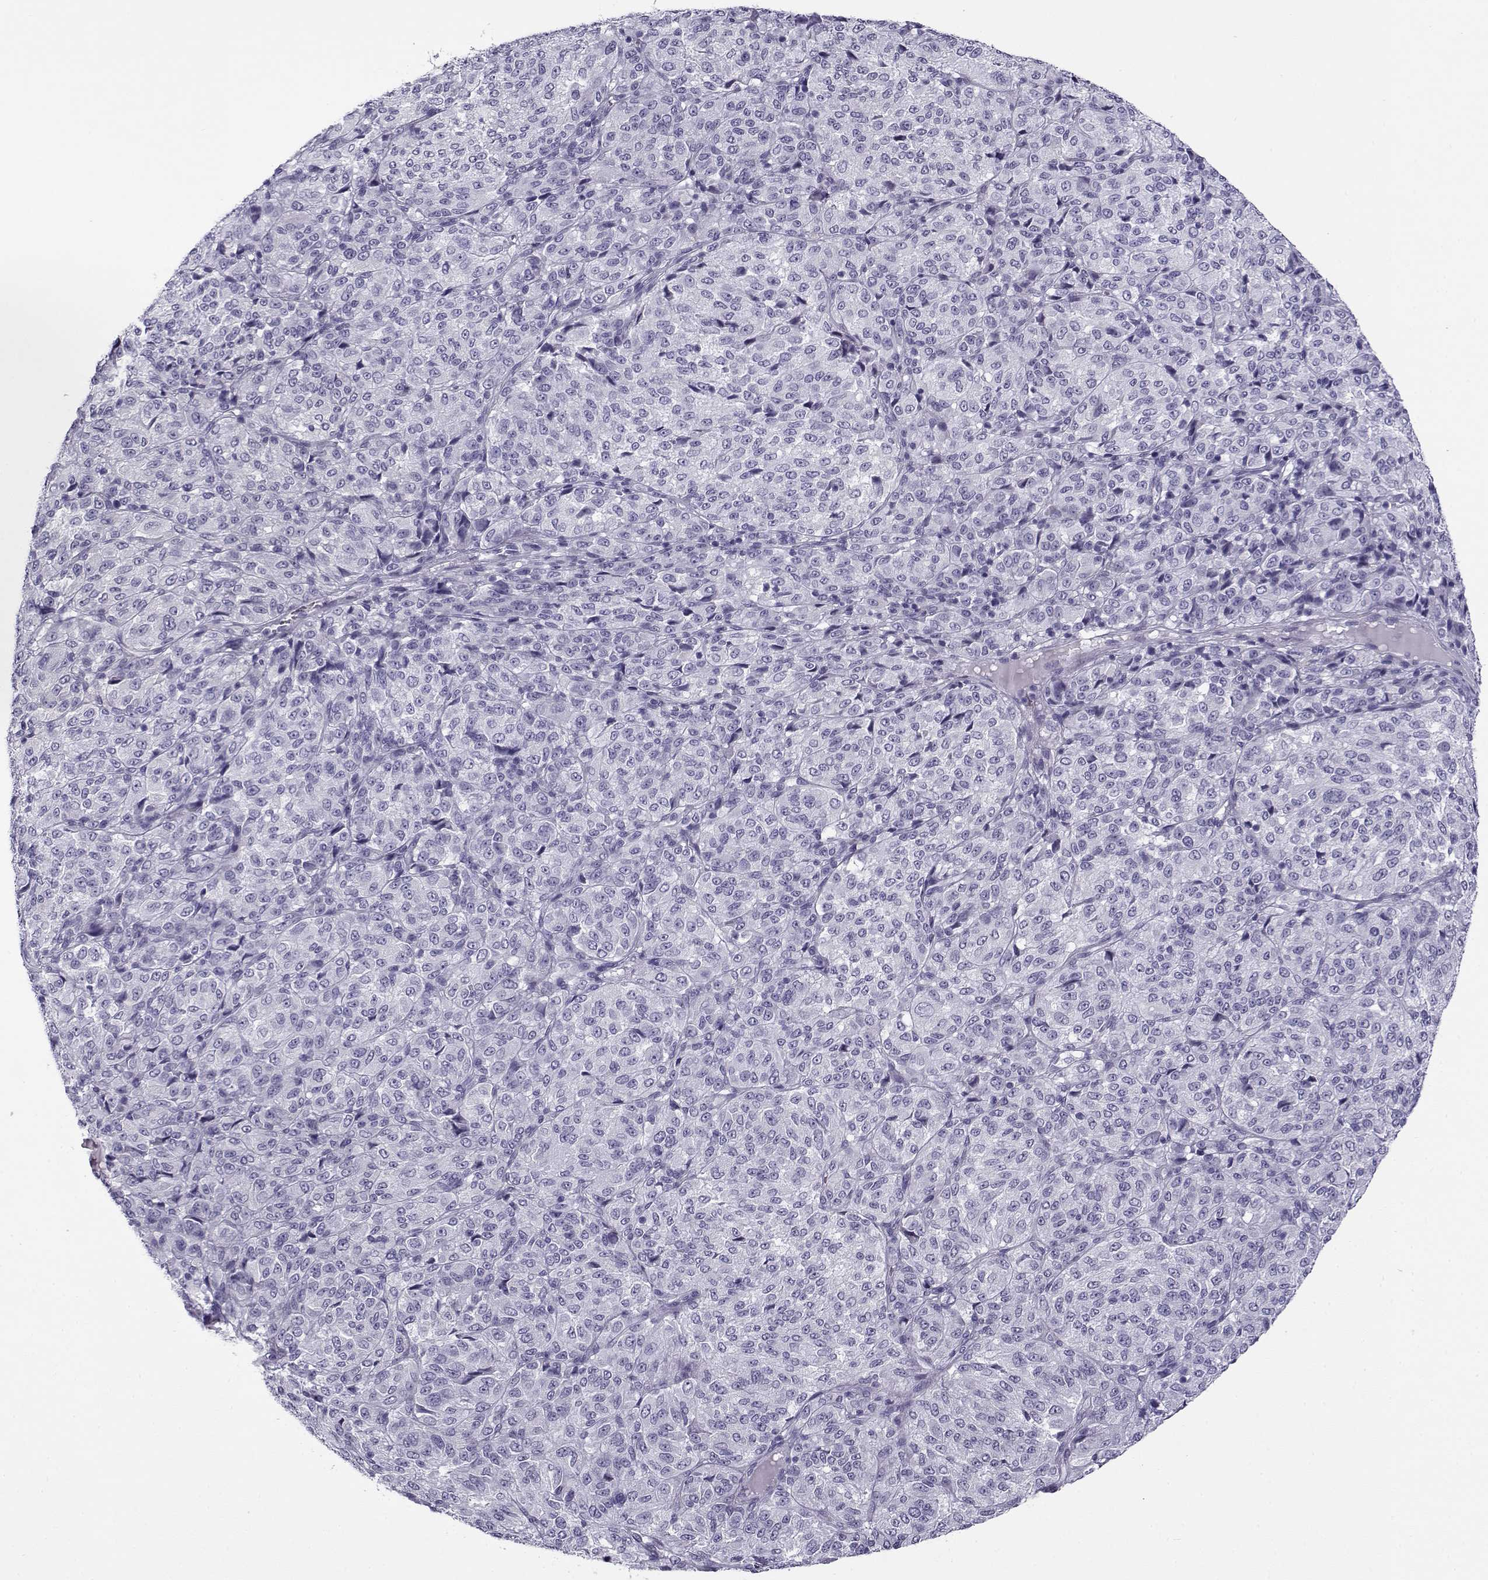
{"staining": {"intensity": "negative", "quantity": "none", "location": "none"}, "tissue": "melanoma", "cell_type": "Tumor cells", "image_type": "cancer", "snomed": [{"axis": "morphology", "description": "Malignant melanoma, Metastatic site"}, {"axis": "topography", "description": "Brain"}], "caption": "Image shows no significant protein positivity in tumor cells of malignant melanoma (metastatic site). (Stains: DAB immunohistochemistry (IHC) with hematoxylin counter stain, Microscopy: brightfield microscopy at high magnification).", "gene": "GTSF1L", "patient": {"sex": "female", "age": 56}}